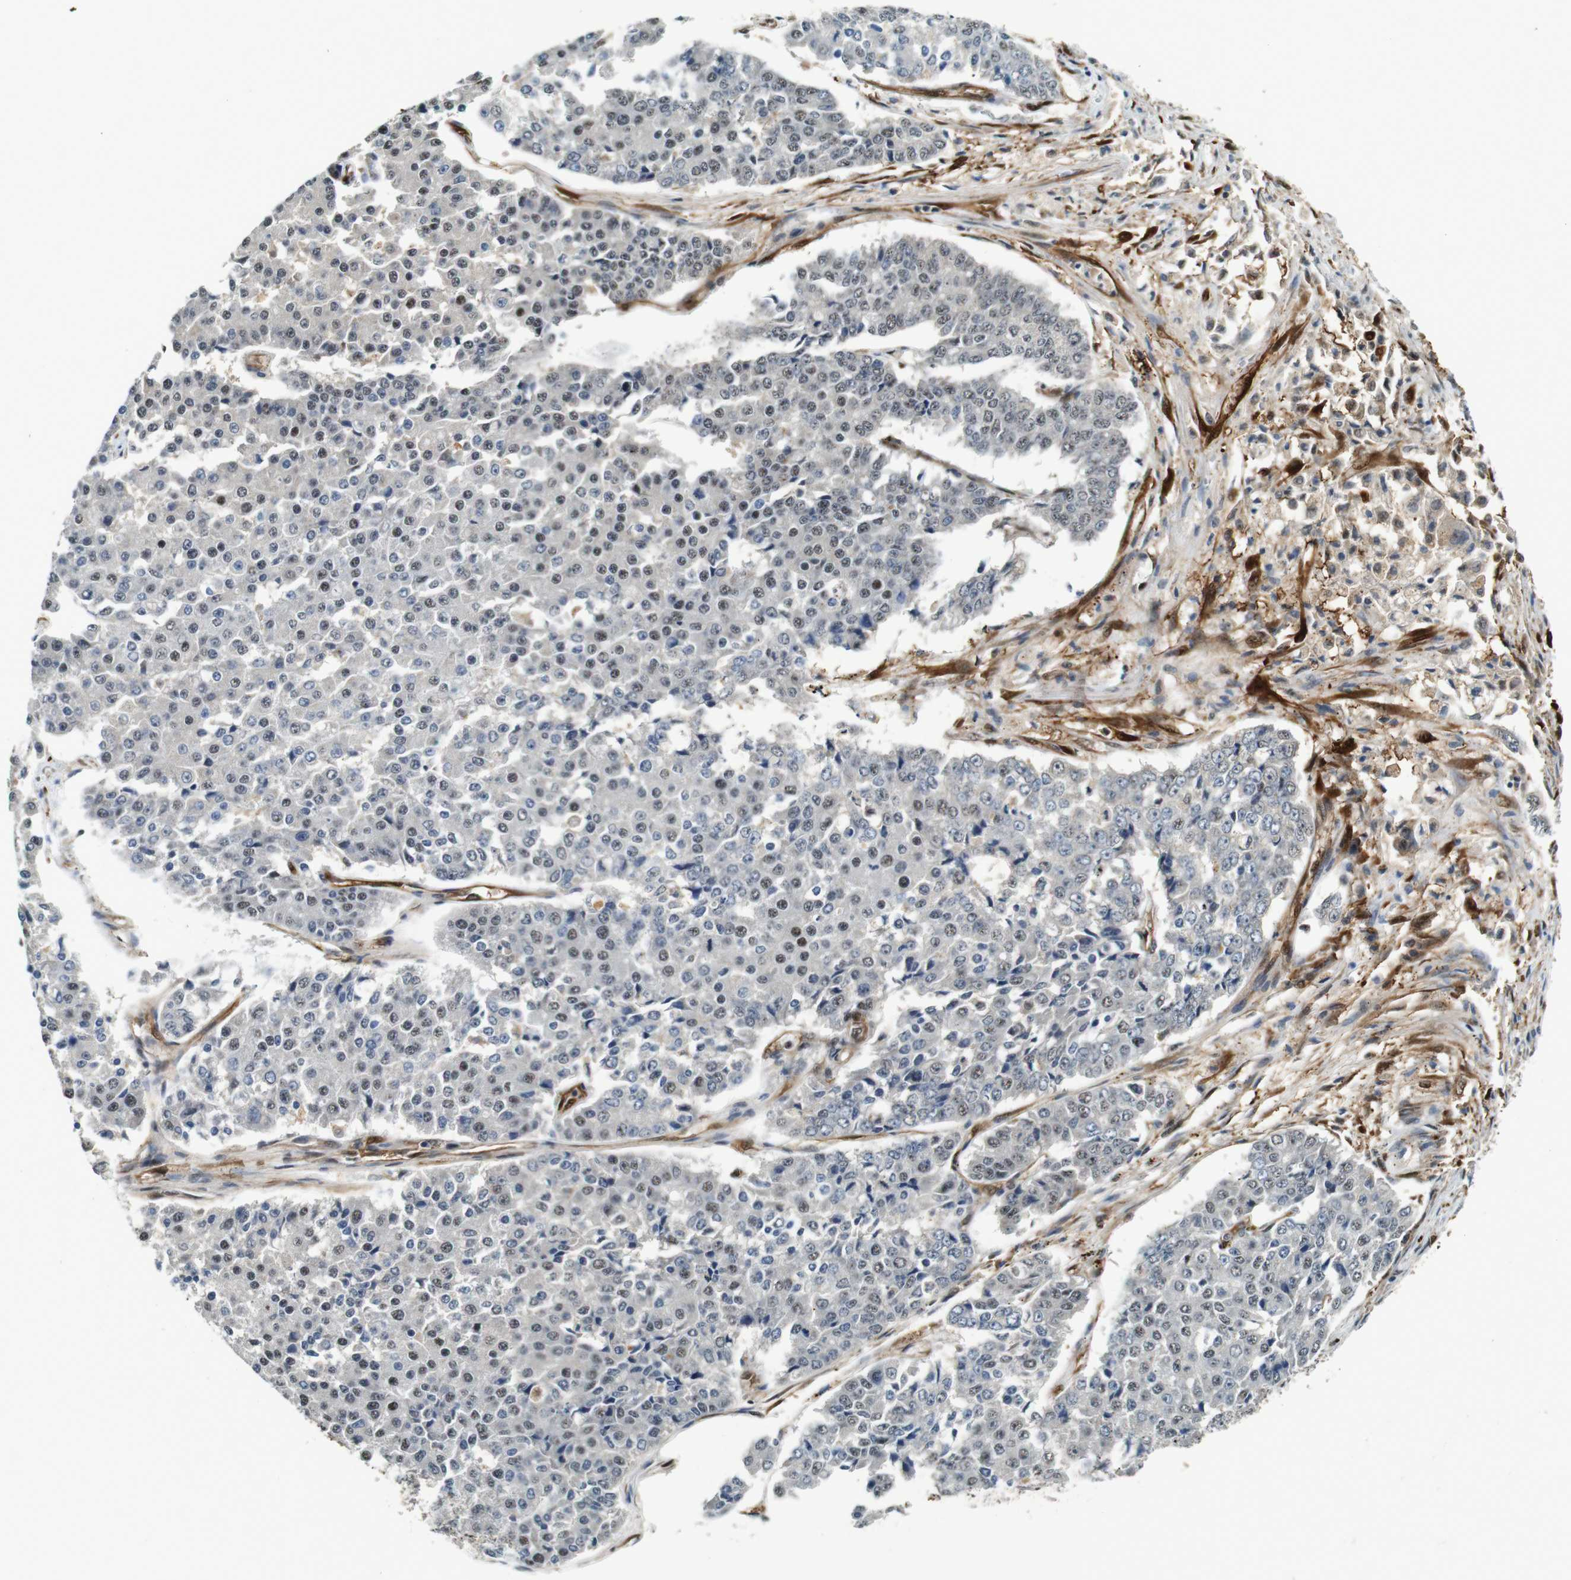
{"staining": {"intensity": "weak", "quantity": "<25%", "location": "nuclear"}, "tissue": "pancreatic cancer", "cell_type": "Tumor cells", "image_type": "cancer", "snomed": [{"axis": "morphology", "description": "Adenocarcinoma, NOS"}, {"axis": "topography", "description": "Pancreas"}], "caption": "Tumor cells are negative for protein expression in human pancreatic cancer.", "gene": "LXN", "patient": {"sex": "male", "age": 50}}